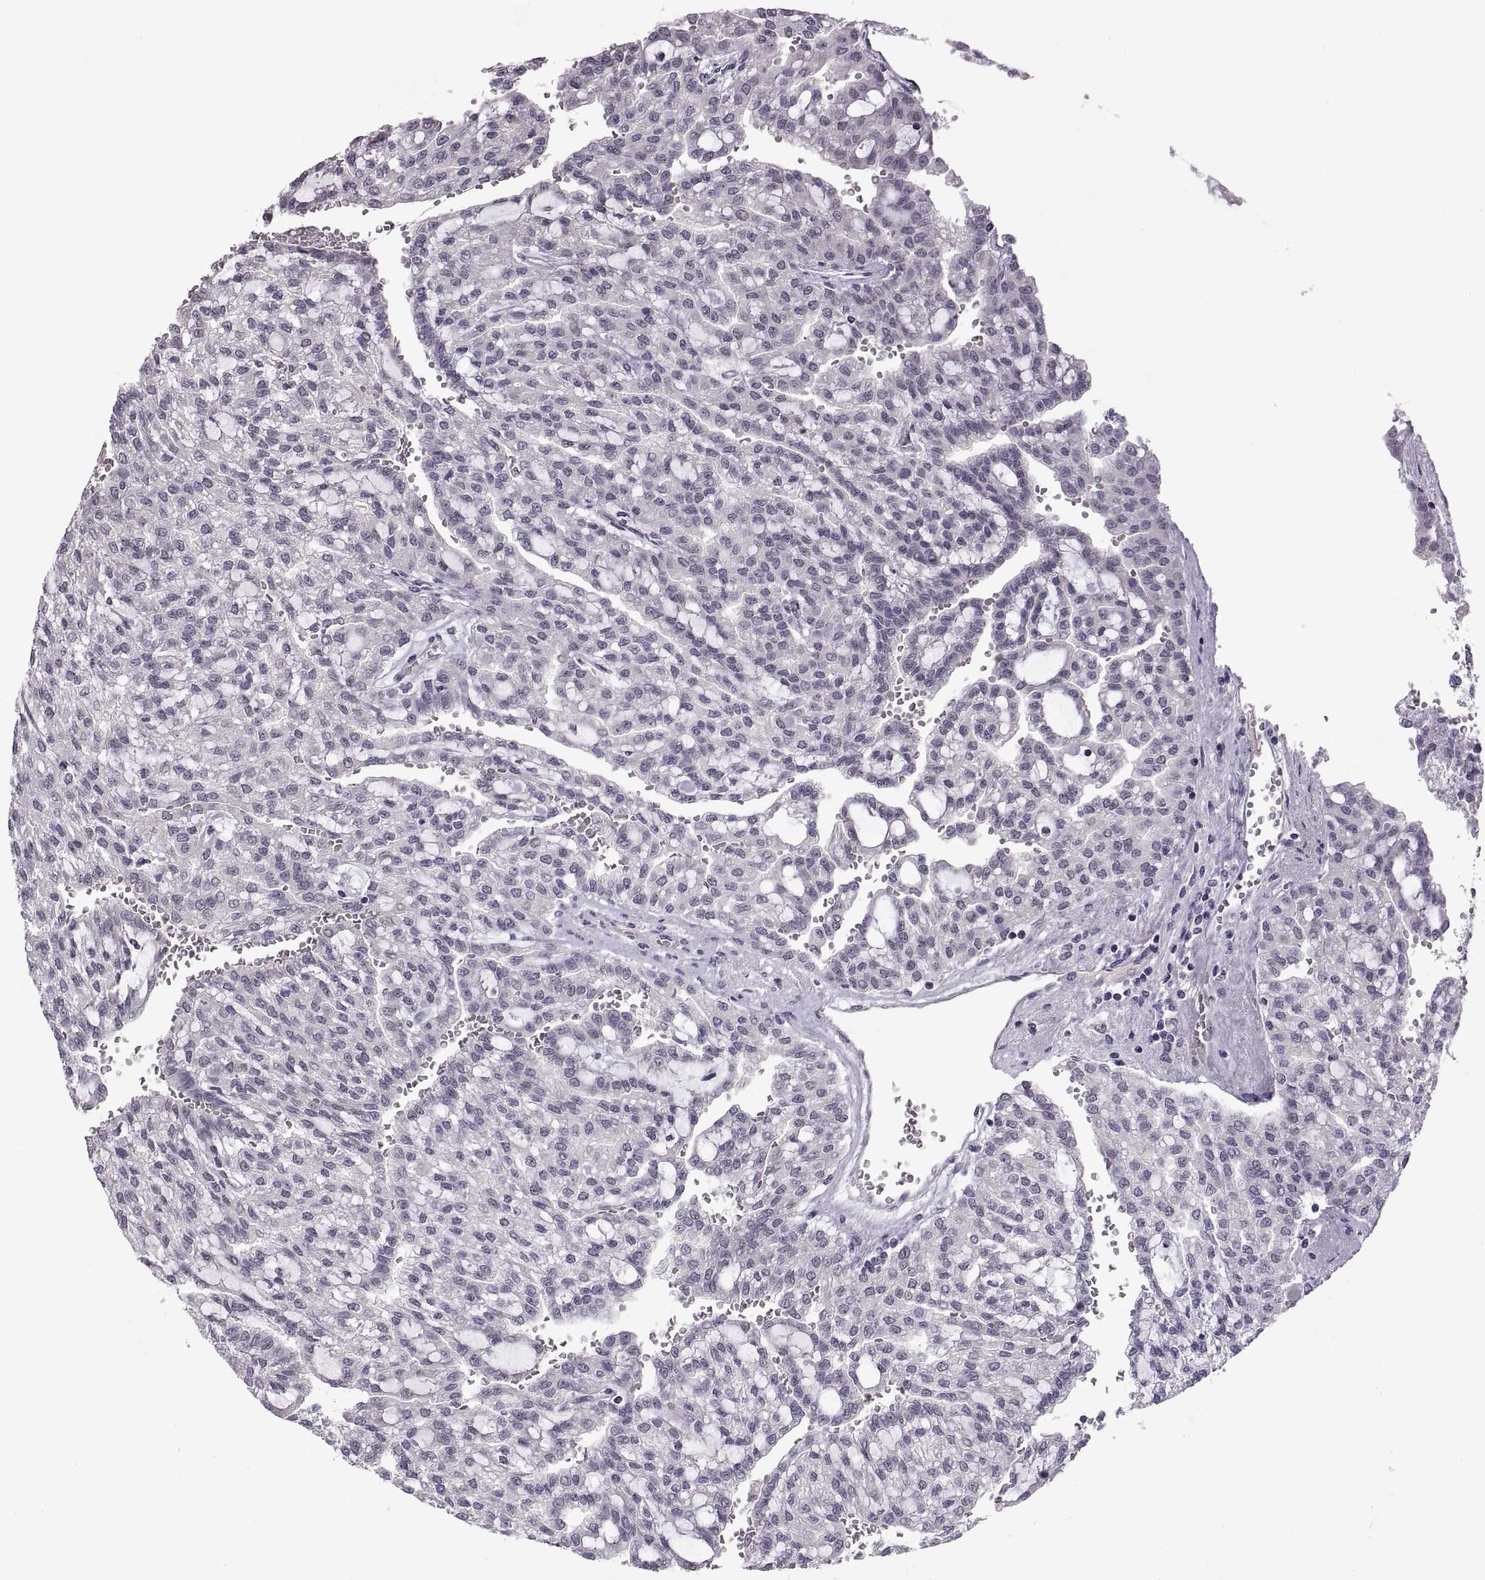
{"staining": {"intensity": "negative", "quantity": "none", "location": "none"}, "tissue": "renal cancer", "cell_type": "Tumor cells", "image_type": "cancer", "snomed": [{"axis": "morphology", "description": "Adenocarcinoma, NOS"}, {"axis": "topography", "description": "Kidney"}], "caption": "A high-resolution image shows immunohistochemistry staining of adenocarcinoma (renal), which displays no significant expression in tumor cells.", "gene": "NEK2", "patient": {"sex": "male", "age": 63}}